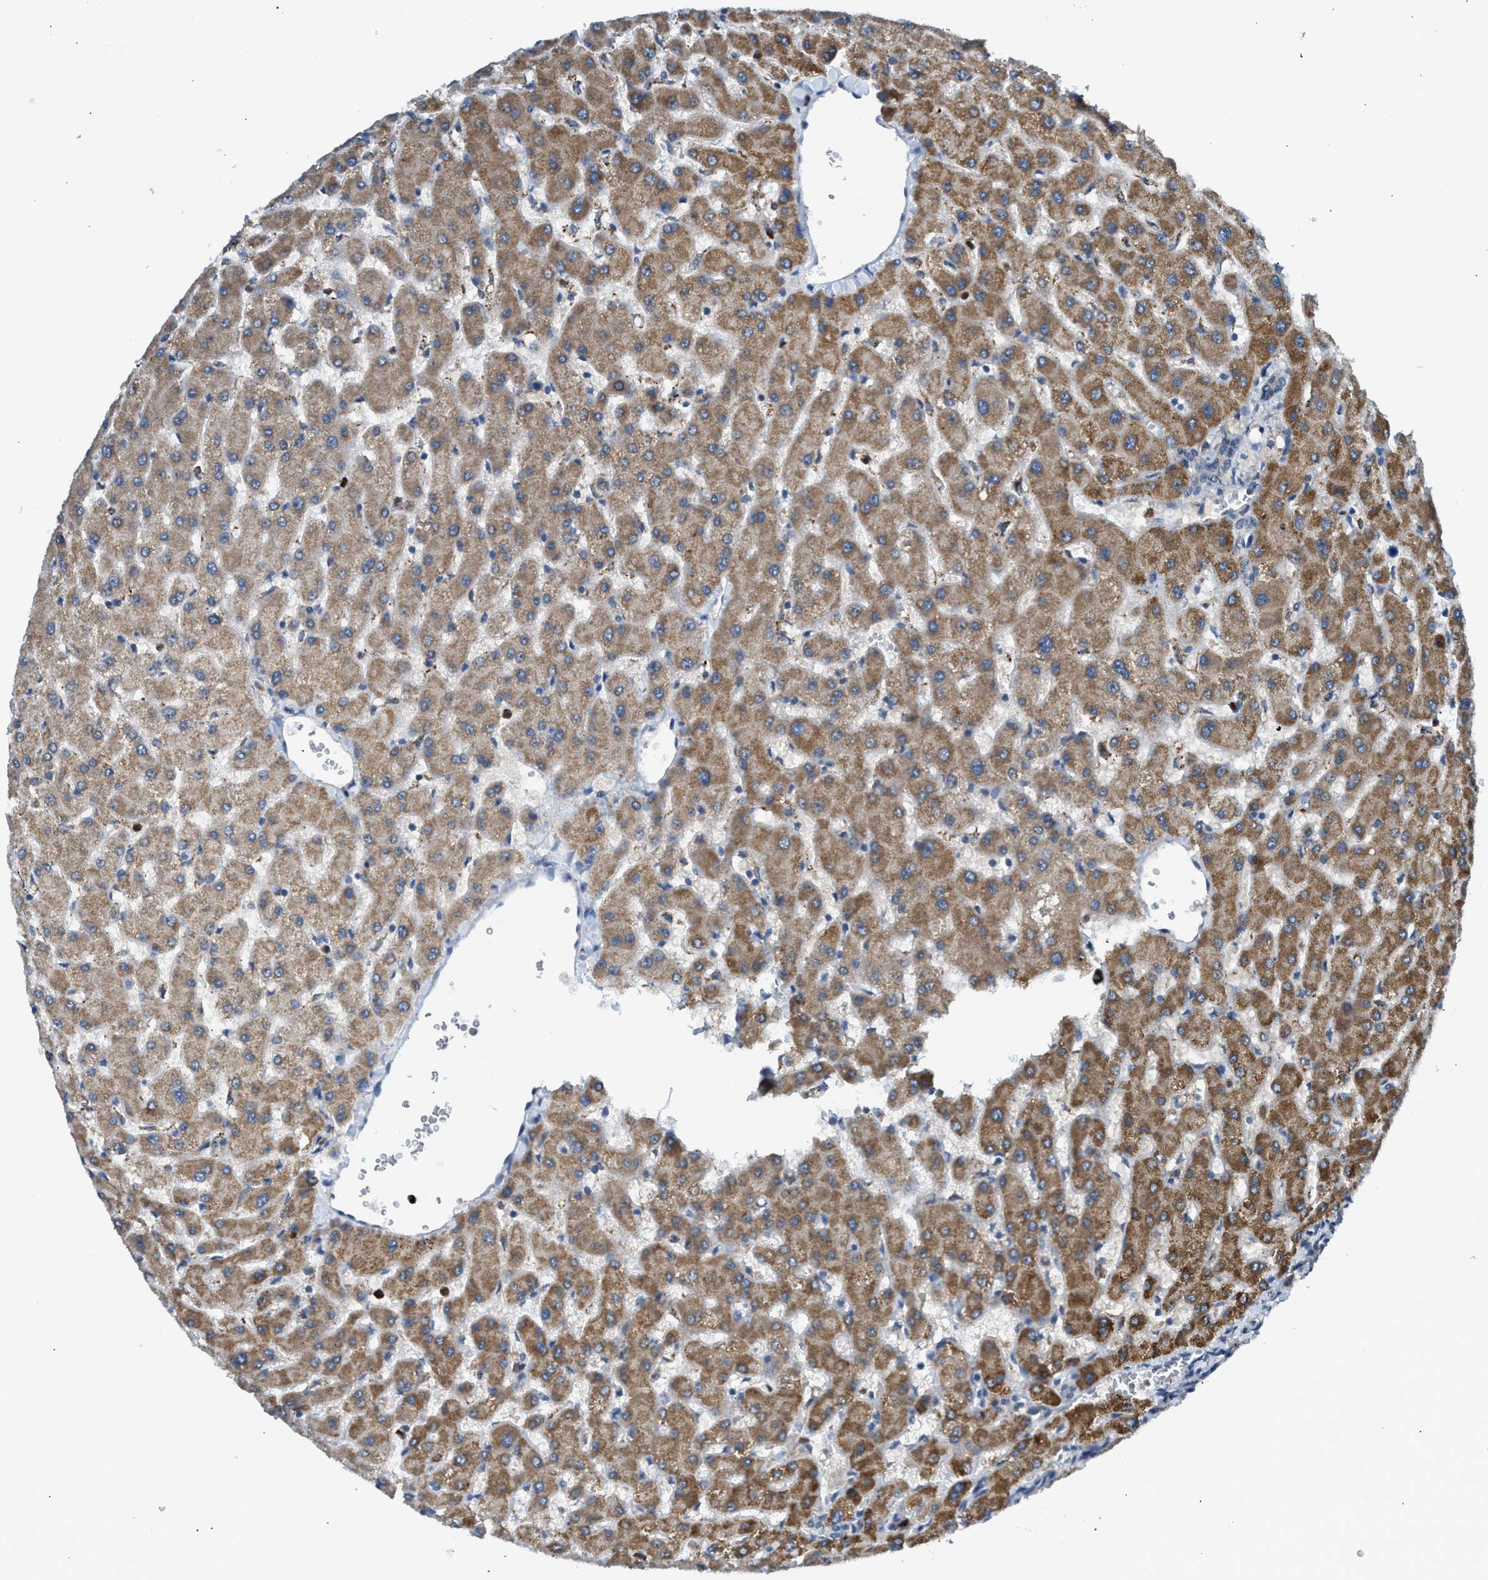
{"staining": {"intensity": "weak", "quantity": "25%-75%", "location": "cytoplasmic/membranous"}, "tissue": "liver", "cell_type": "Cholangiocytes", "image_type": "normal", "snomed": [{"axis": "morphology", "description": "Normal tissue, NOS"}, {"axis": "topography", "description": "Liver"}], "caption": "IHC staining of benign liver, which reveals low levels of weak cytoplasmic/membranous expression in approximately 25%-75% of cholangiocytes indicating weak cytoplasmic/membranous protein staining. The staining was performed using DAB (brown) for protein detection and nuclei were counterstained in hematoxylin (blue).", "gene": "RHBDF2", "patient": {"sex": "female", "age": 63}}